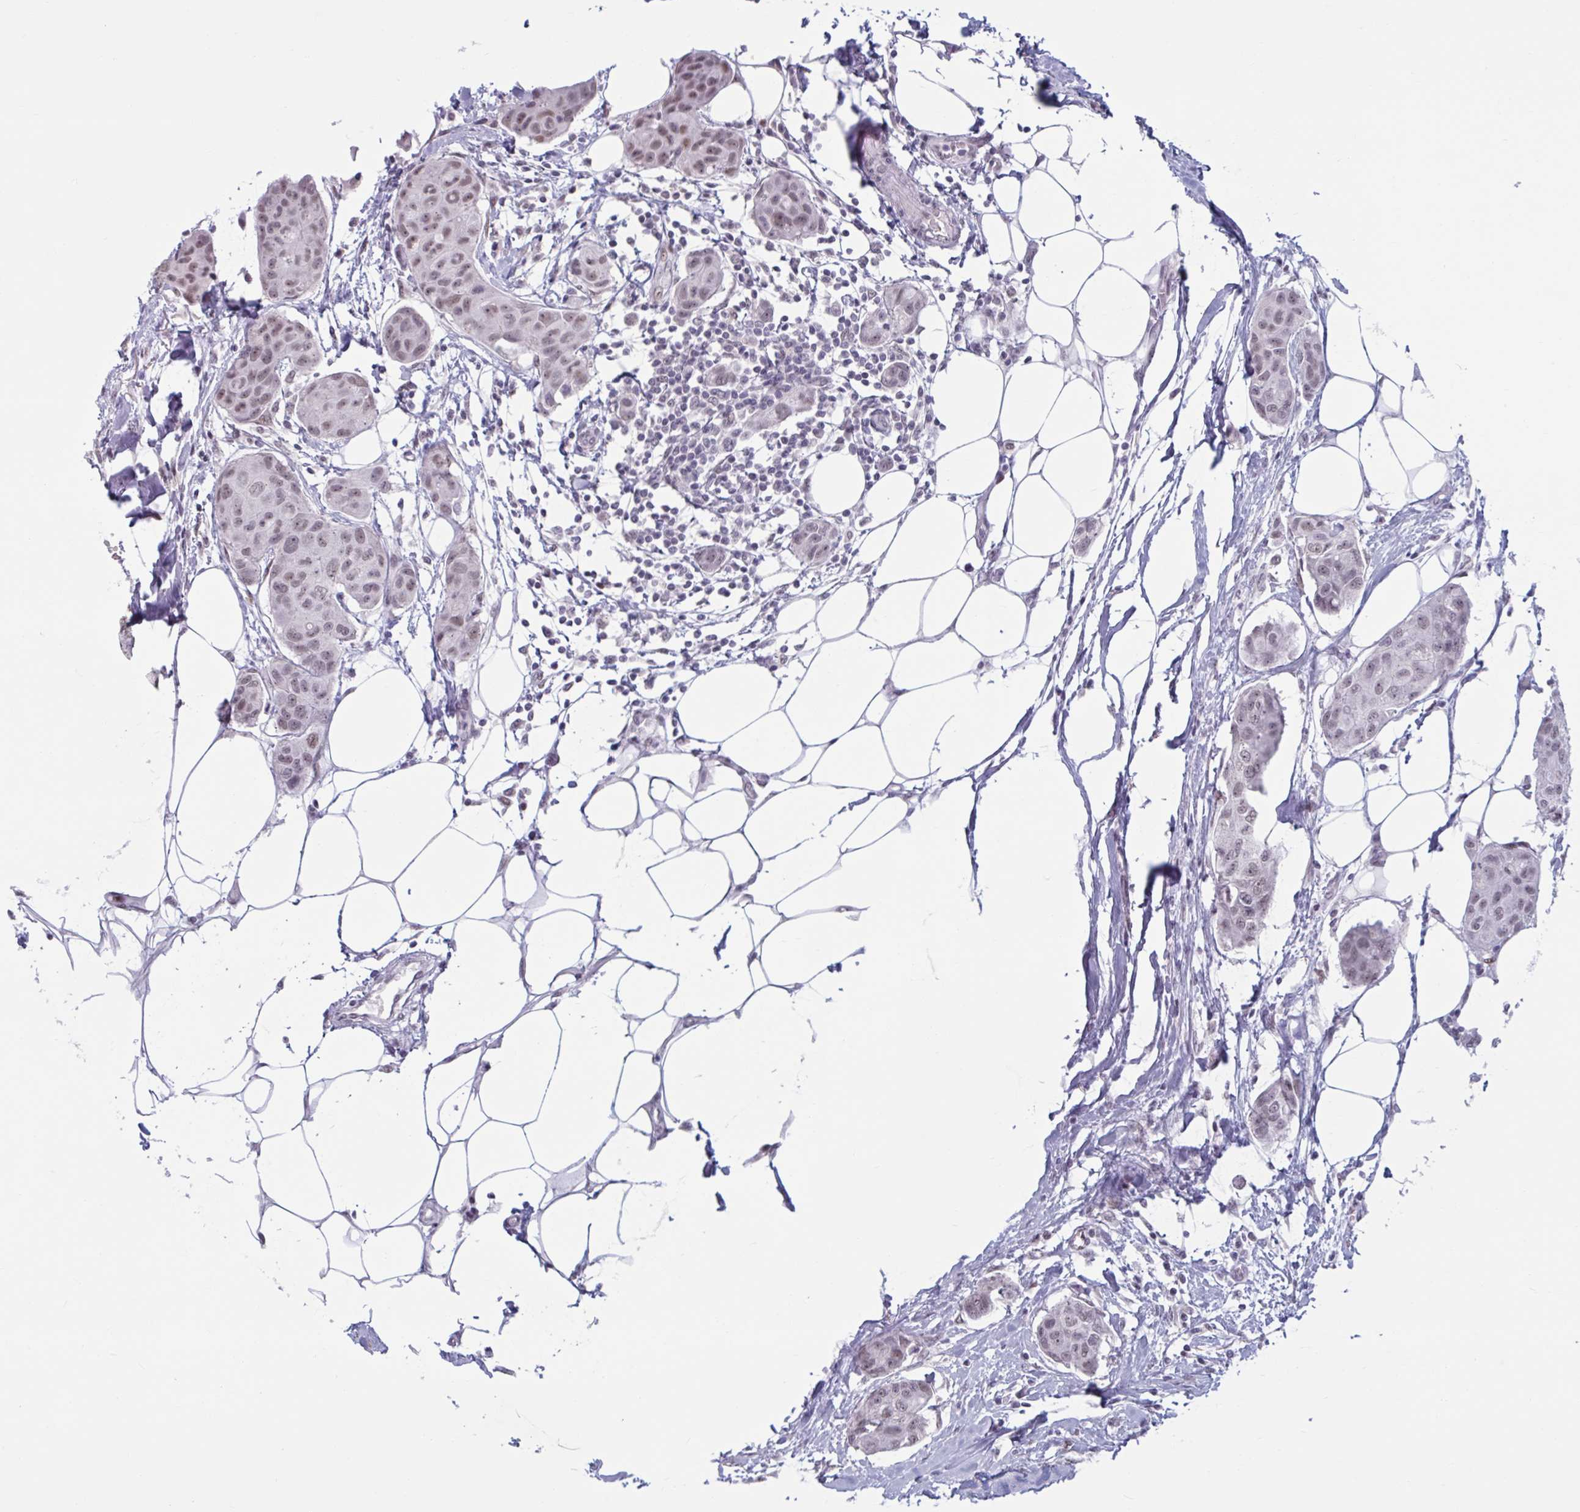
{"staining": {"intensity": "weak", "quantity": "25%-75%", "location": "nuclear"}, "tissue": "breast cancer", "cell_type": "Tumor cells", "image_type": "cancer", "snomed": [{"axis": "morphology", "description": "Duct carcinoma"}, {"axis": "topography", "description": "Breast"}, {"axis": "topography", "description": "Lymph node"}], "caption": "A brown stain highlights weak nuclear expression of a protein in breast cancer (invasive ductal carcinoma) tumor cells.", "gene": "HSD17B6", "patient": {"sex": "female", "age": 80}}